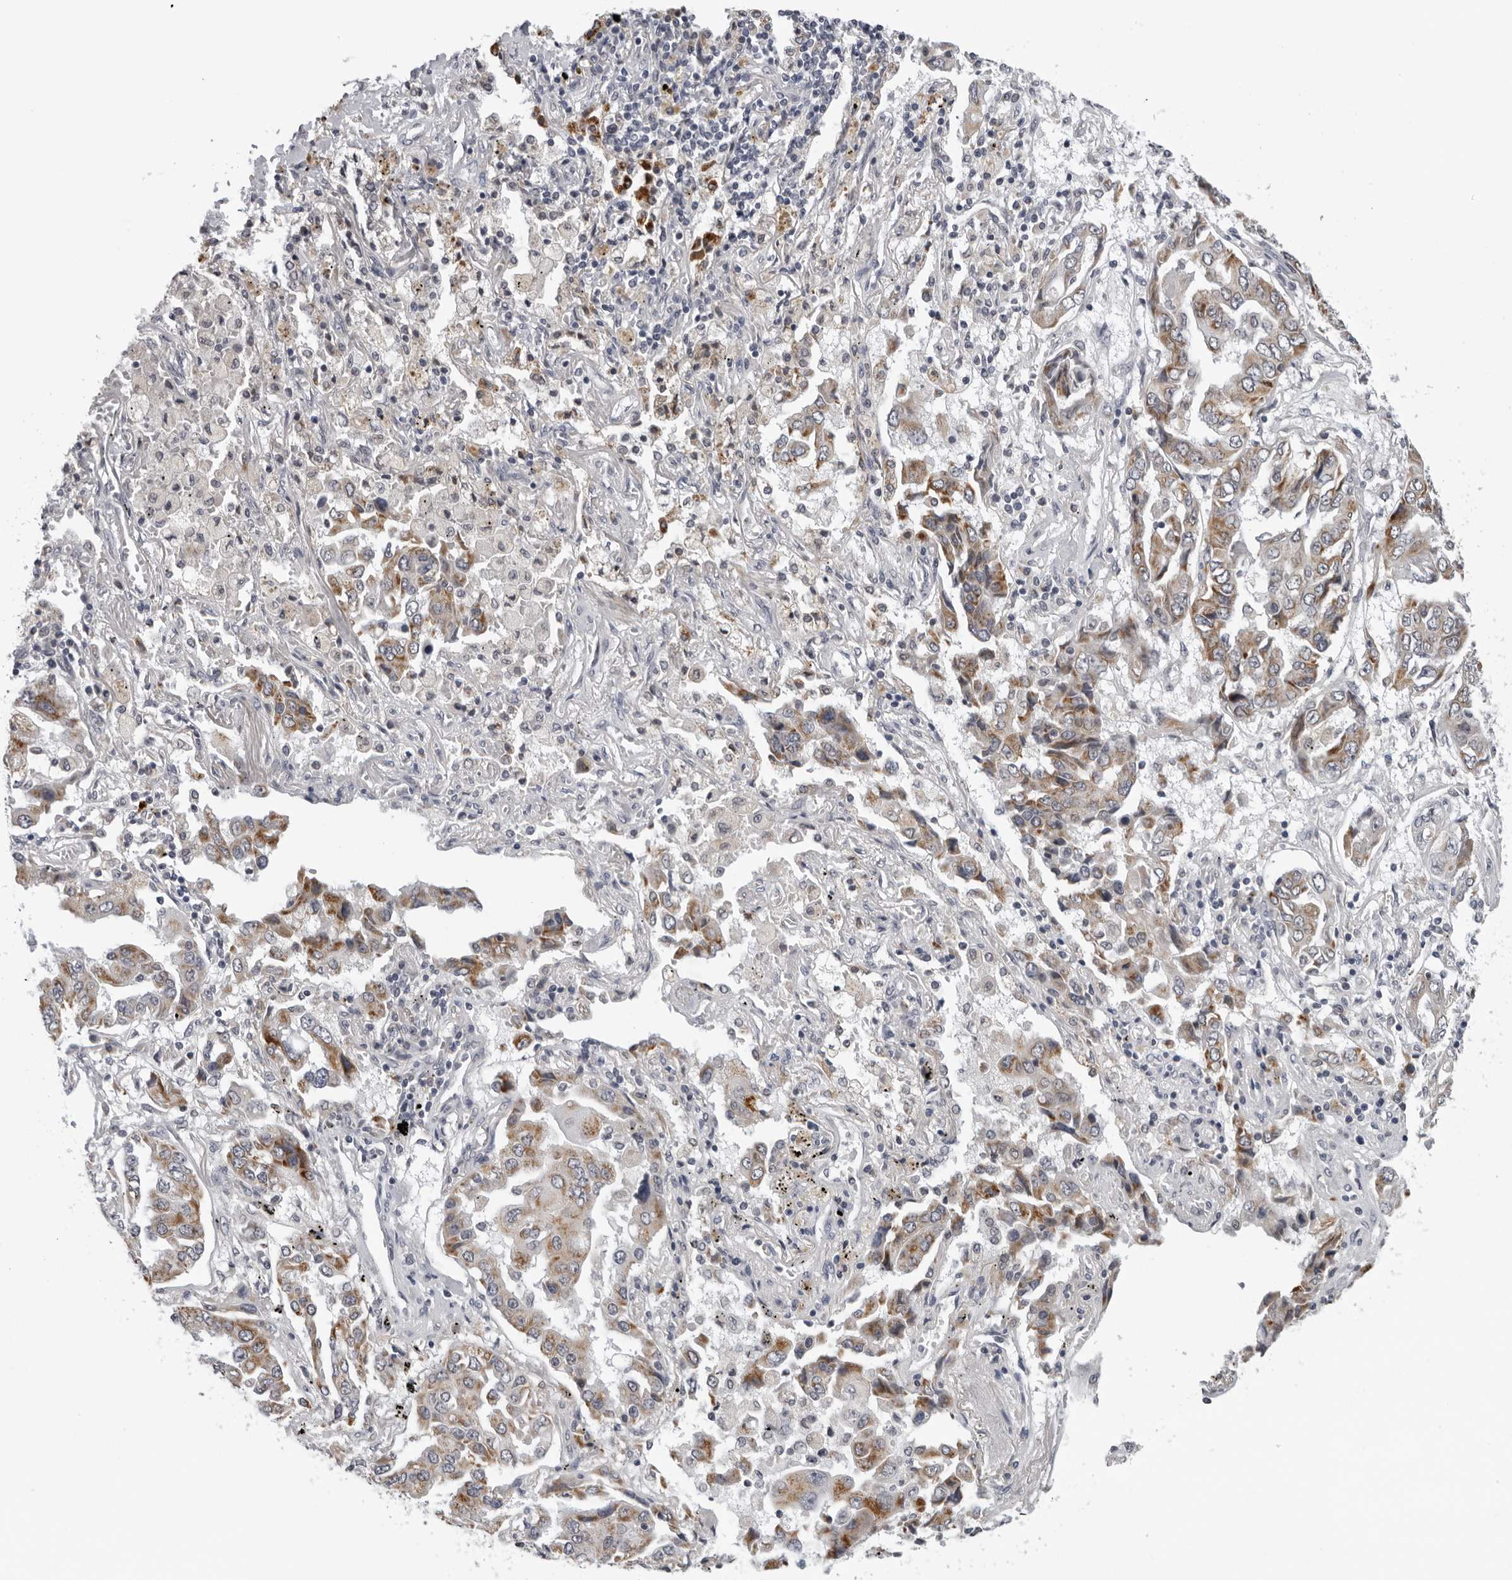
{"staining": {"intensity": "moderate", "quantity": "25%-75%", "location": "cytoplasmic/membranous"}, "tissue": "lung cancer", "cell_type": "Tumor cells", "image_type": "cancer", "snomed": [{"axis": "morphology", "description": "Adenocarcinoma, NOS"}, {"axis": "topography", "description": "Lung"}], "caption": "Immunohistochemical staining of adenocarcinoma (lung) displays medium levels of moderate cytoplasmic/membranous protein positivity in about 25%-75% of tumor cells.", "gene": "CPT2", "patient": {"sex": "female", "age": 65}}